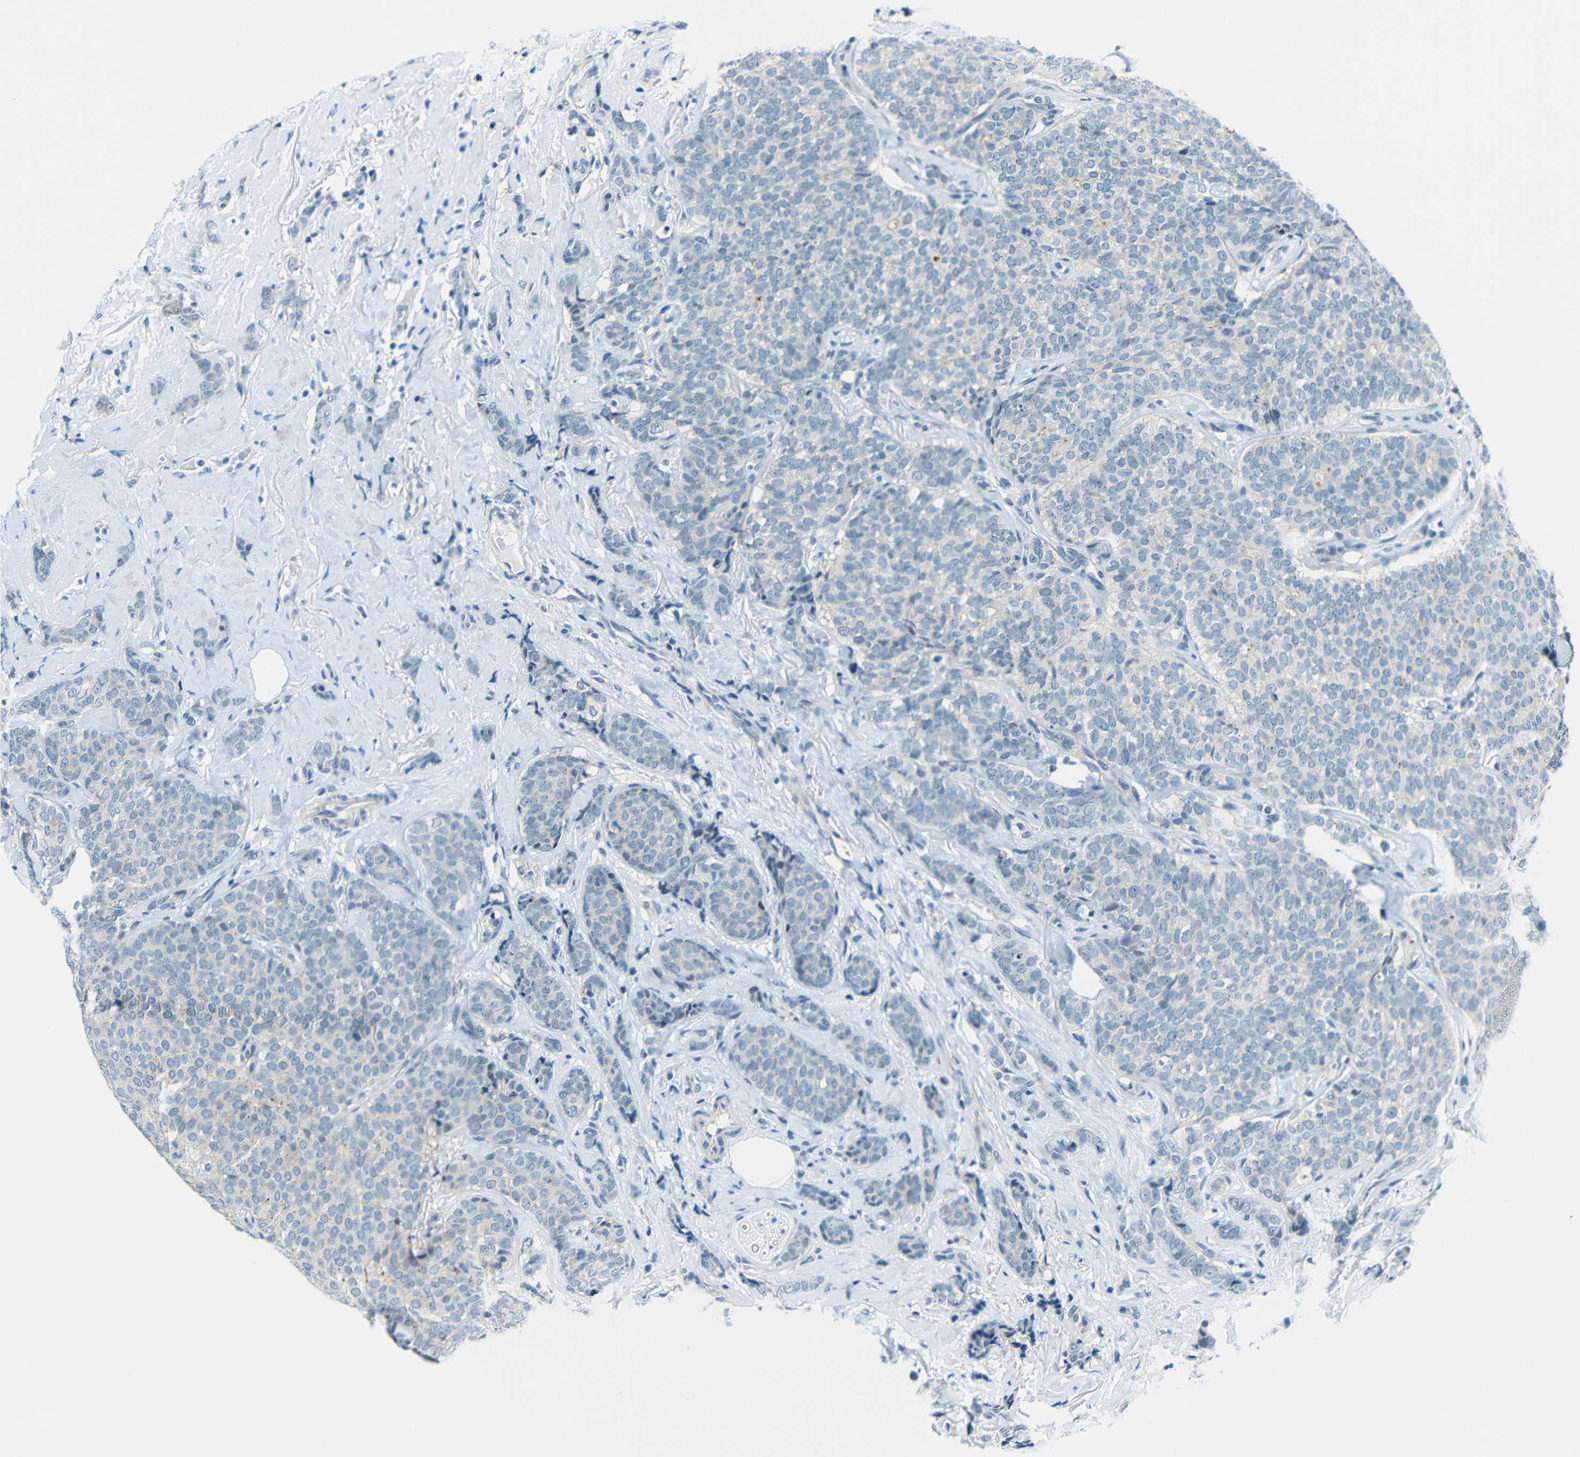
{"staining": {"intensity": "negative", "quantity": "none", "location": "none"}, "tissue": "breast cancer", "cell_type": "Tumor cells", "image_type": "cancer", "snomed": [{"axis": "morphology", "description": "Lobular carcinoma"}, {"axis": "topography", "description": "Skin"}, {"axis": "topography", "description": "Breast"}], "caption": "Immunohistochemistry photomicrograph of neoplastic tissue: human lobular carcinoma (breast) stained with DAB demonstrates no significant protein expression in tumor cells.", "gene": "ANKRD22", "patient": {"sex": "female", "age": 46}}